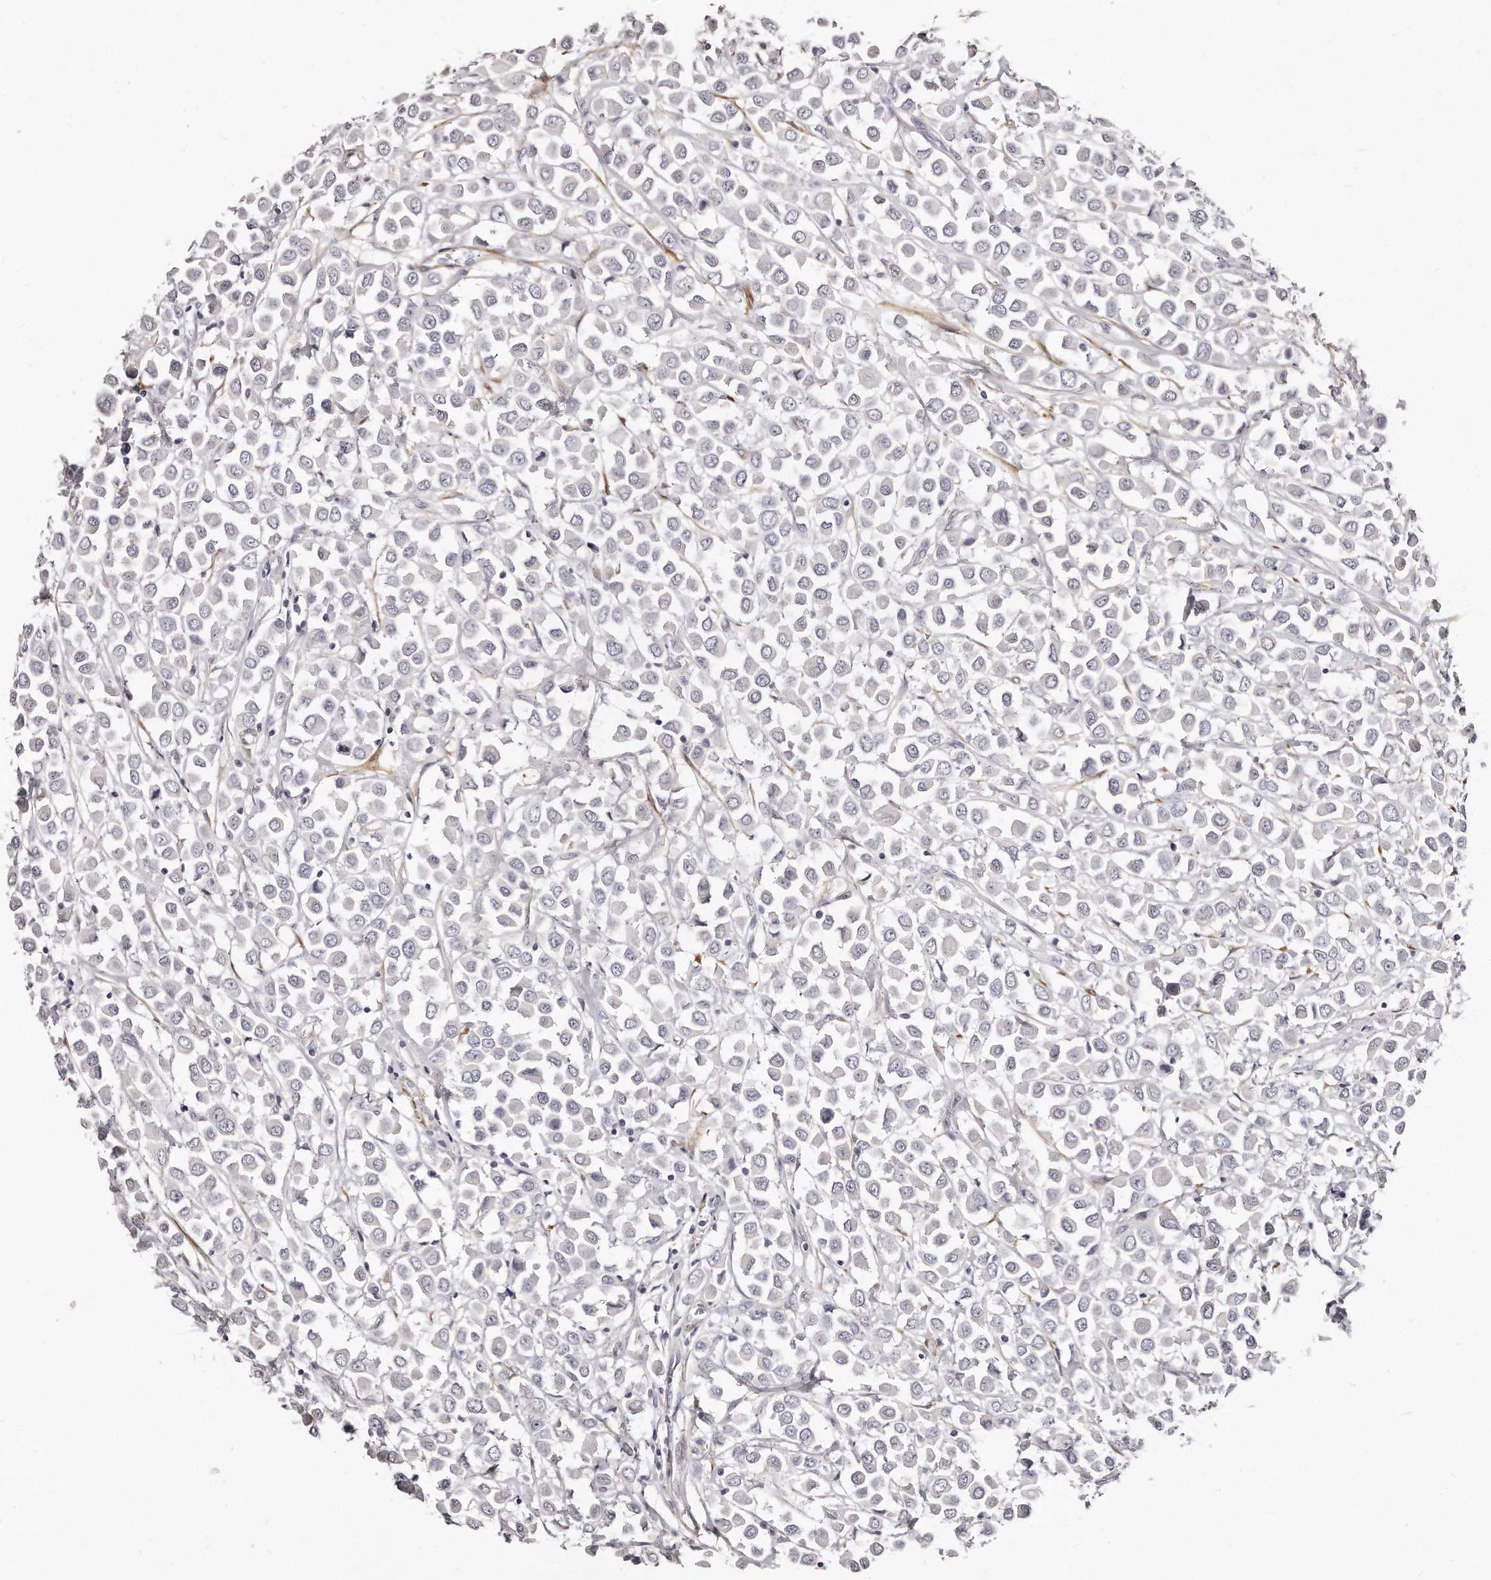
{"staining": {"intensity": "negative", "quantity": "none", "location": "none"}, "tissue": "breast cancer", "cell_type": "Tumor cells", "image_type": "cancer", "snomed": [{"axis": "morphology", "description": "Duct carcinoma"}, {"axis": "topography", "description": "Breast"}], "caption": "Immunohistochemistry (IHC) of breast cancer (infiltrating ductal carcinoma) shows no expression in tumor cells.", "gene": "LMOD1", "patient": {"sex": "female", "age": 61}}